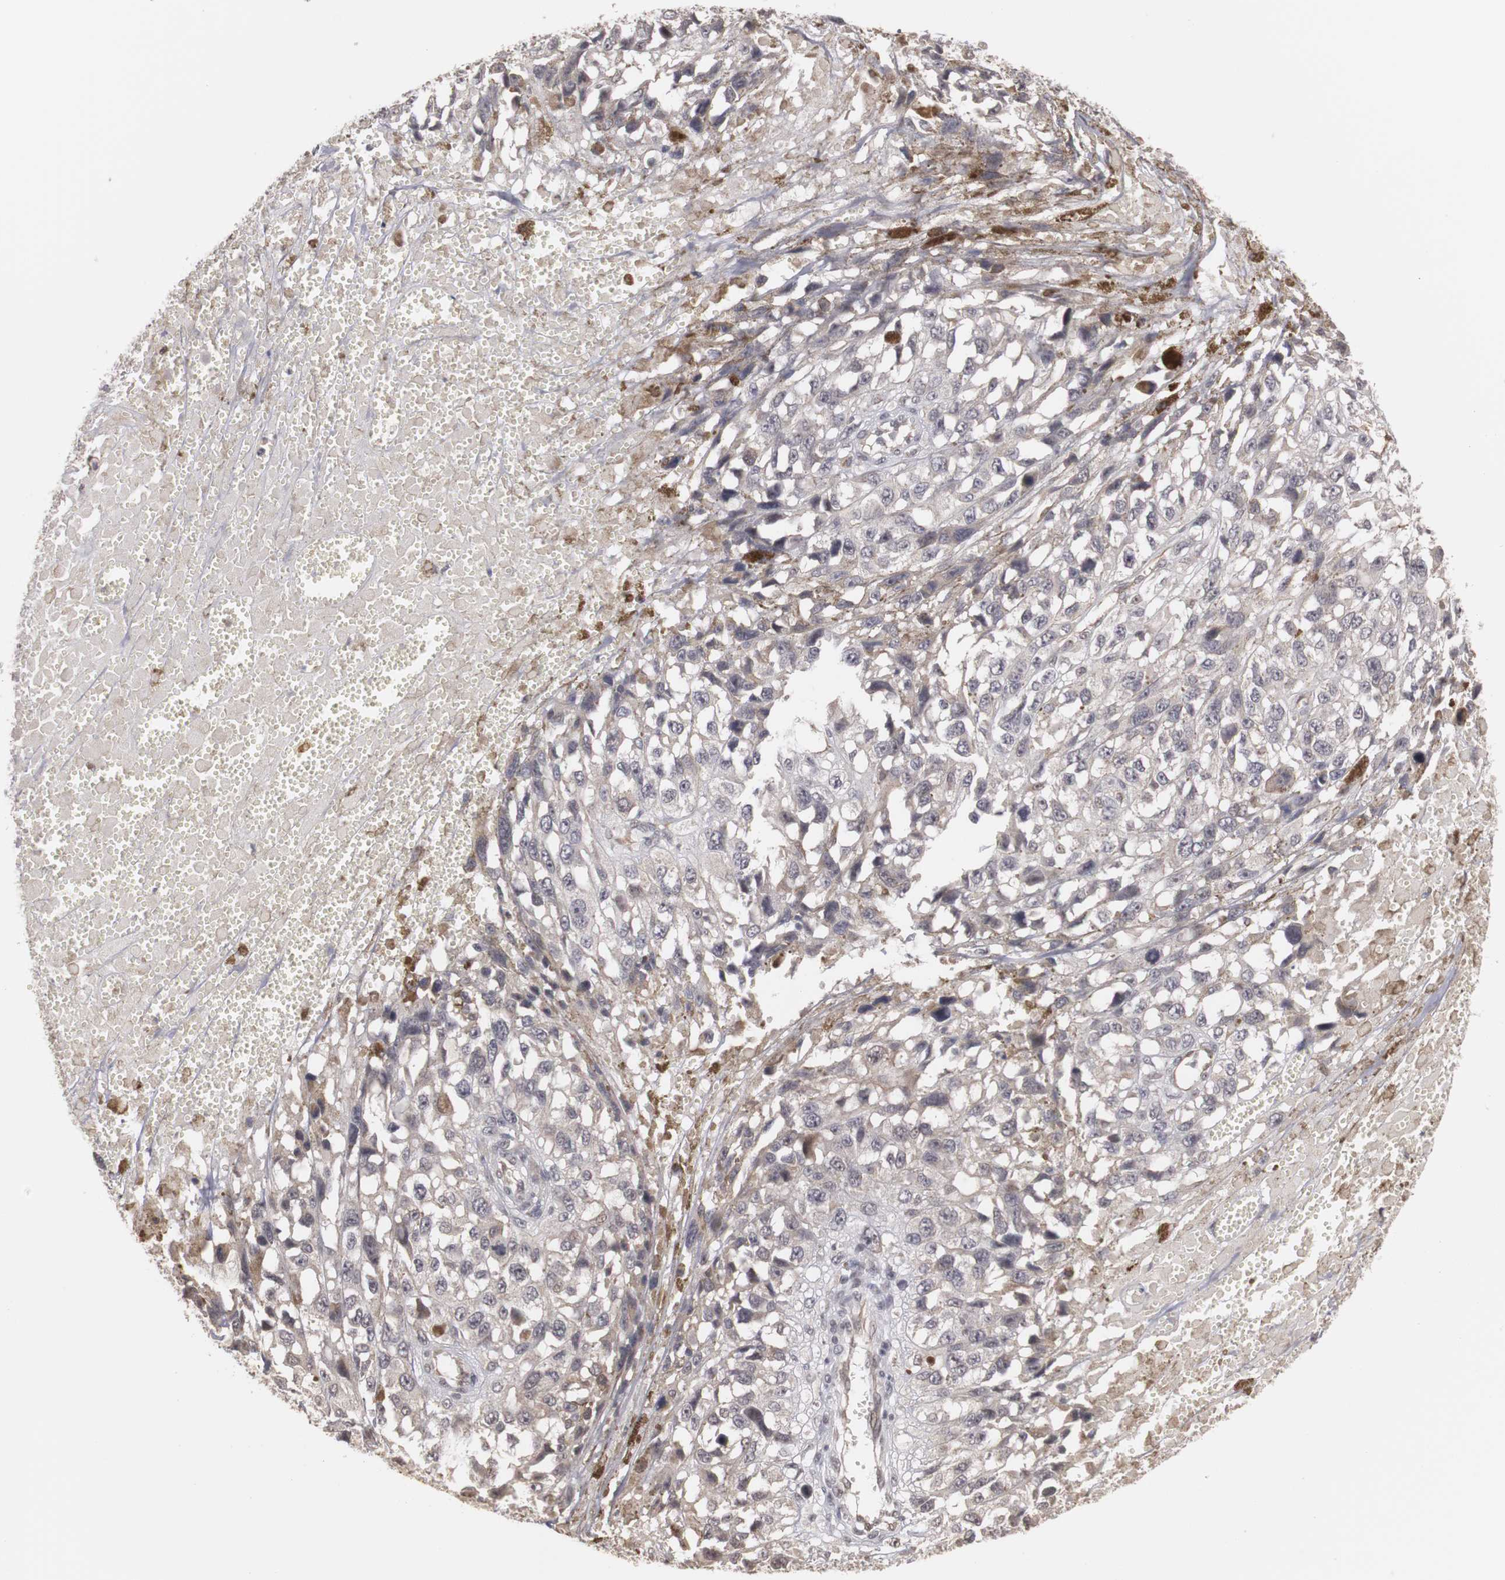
{"staining": {"intensity": "weak", "quantity": "<25%", "location": "cytoplasmic/membranous"}, "tissue": "melanoma", "cell_type": "Tumor cells", "image_type": "cancer", "snomed": [{"axis": "morphology", "description": "Malignant melanoma, Metastatic site"}, {"axis": "topography", "description": "Lymph node"}], "caption": "This is a micrograph of immunohistochemistry staining of melanoma, which shows no positivity in tumor cells.", "gene": "PLEKHA1", "patient": {"sex": "male", "age": 59}}